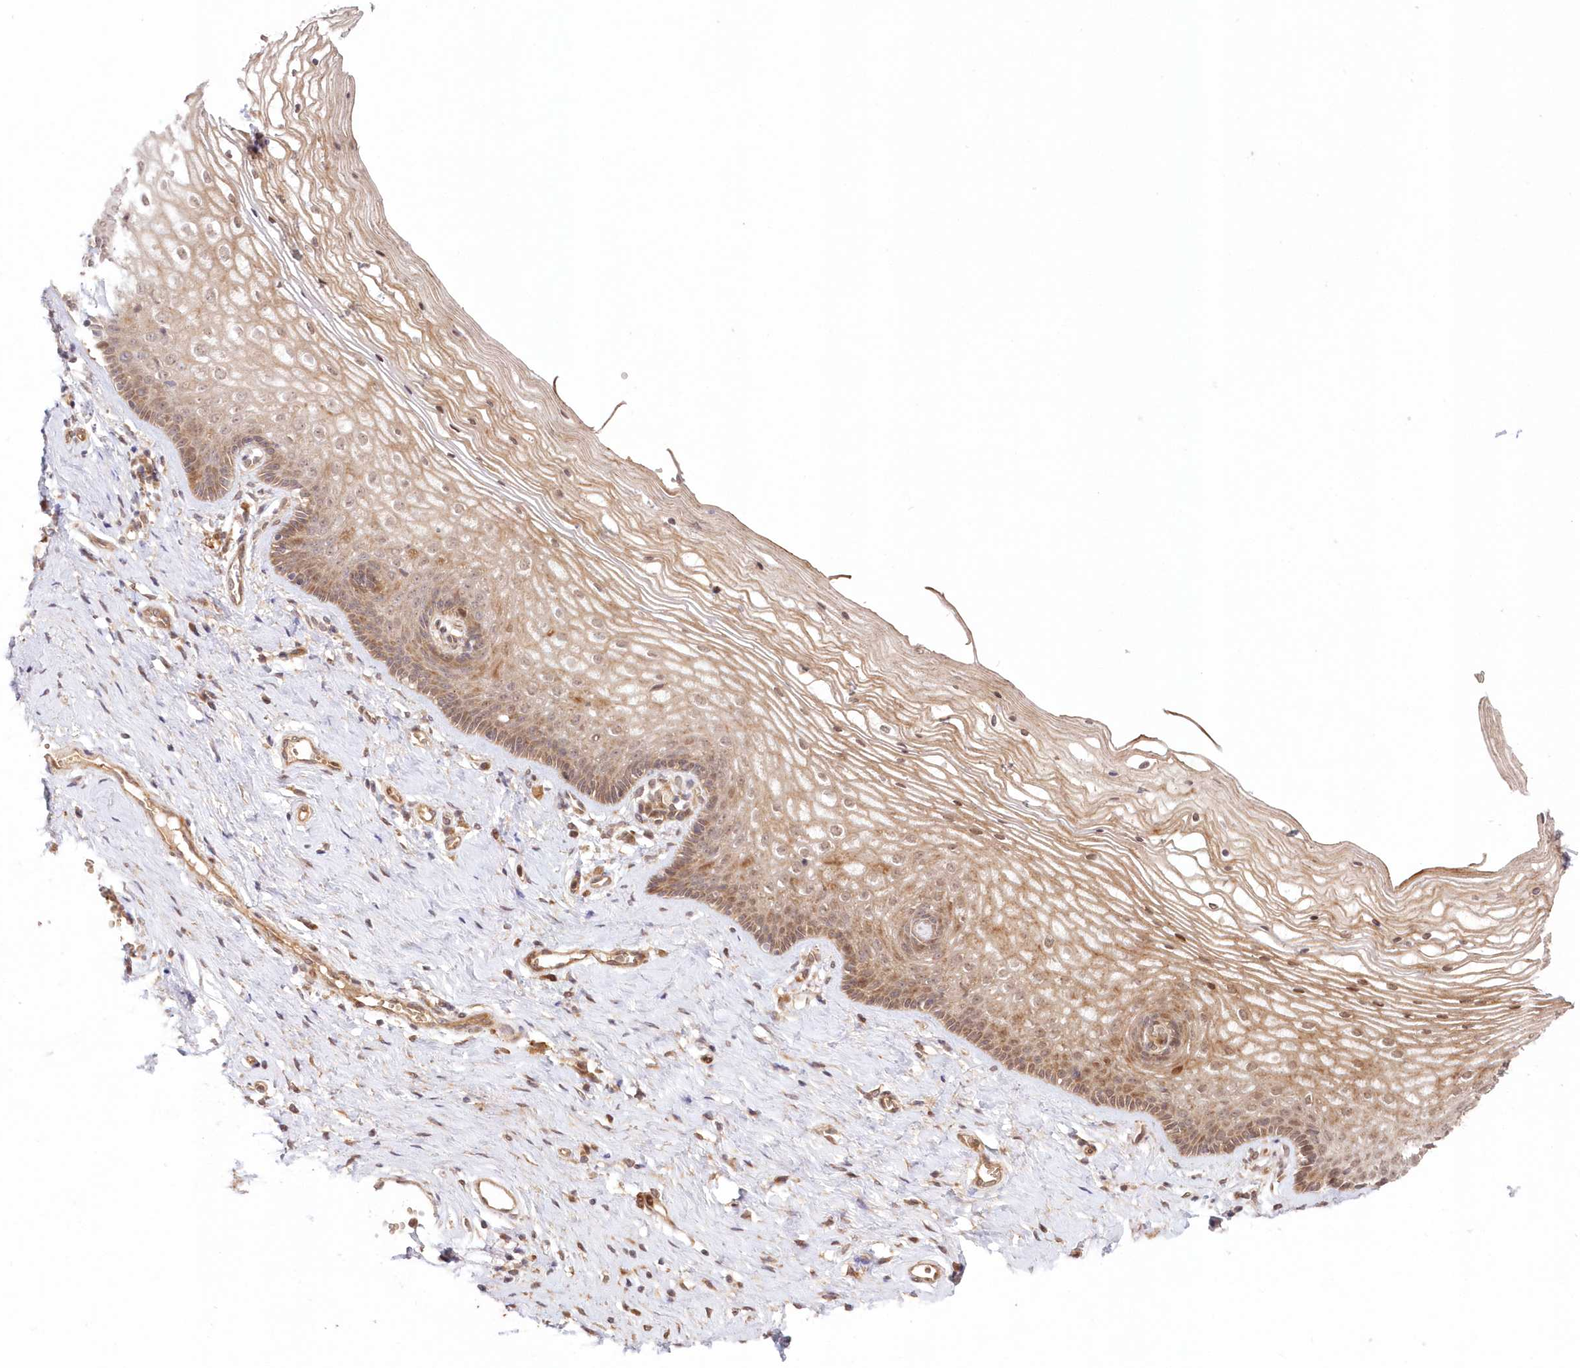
{"staining": {"intensity": "moderate", "quantity": ">75%", "location": "cytoplasmic/membranous,nuclear"}, "tissue": "vagina", "cell_type": "Squamous epithelial cells", "image_type": "normal", "snomed": [{"axis": "morphology", "description": "Normal tissue, NOS"}, {"axis": "topography", "description": "Vagina"}], "caption": "A micrograph of vagina stained for a protein shows moderate cytoplasmic/membranous,nuclear brown staining in squamous epithelial cells.", "gene": "UBTD2", "patient": {"sex": "female", "age": 46}}